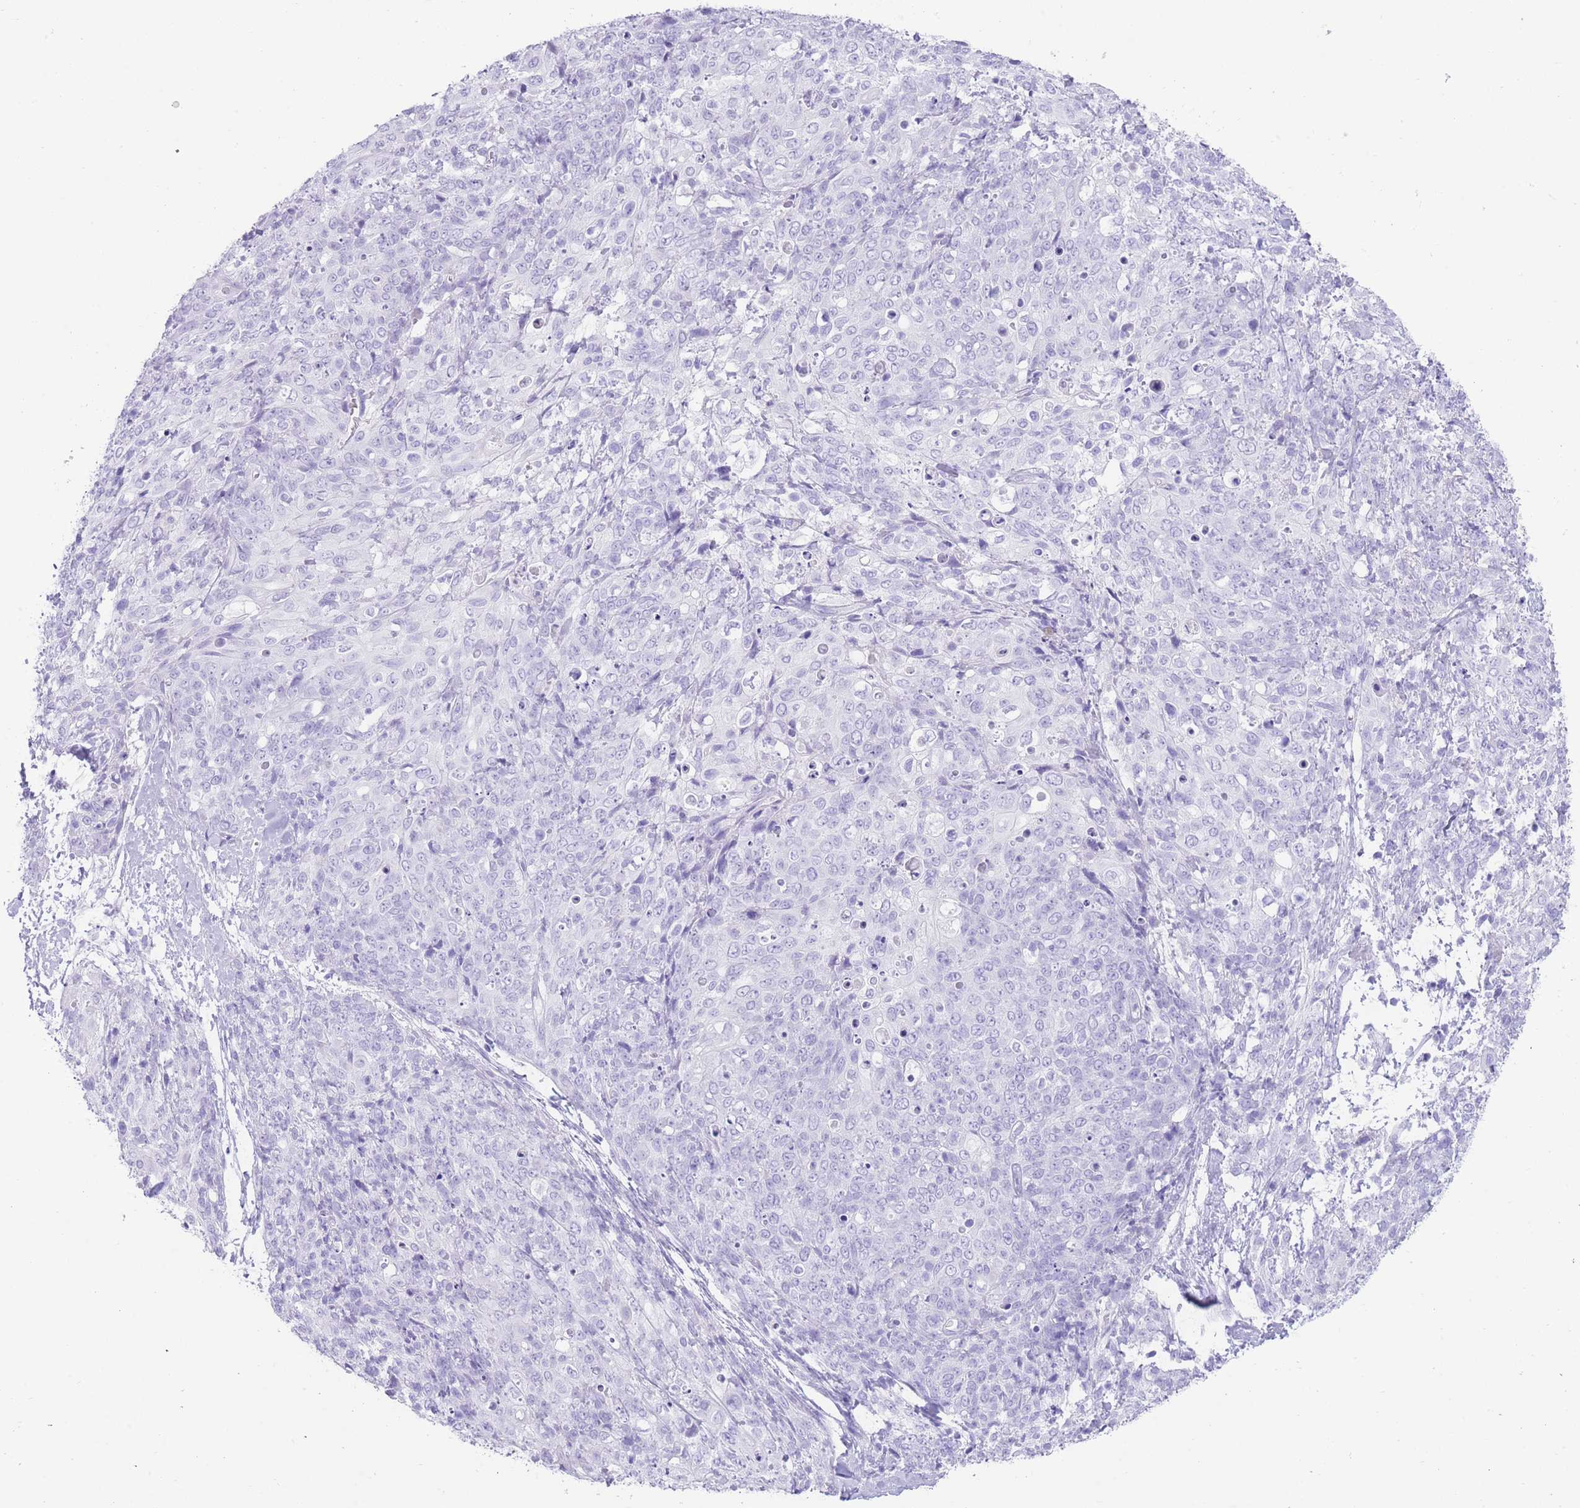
{"staining": {"intensity": "negative", "quantity": "none", "location": "none"}, "tissue": "skin cancer", "cell_type": "Tumor cells", "image_type": "cancer", "snomed": [{"axis": "morphology", "description": "Squamous cell carcinoma, NOS"}, {"axis": "topography", "description": "Skin"}, {"axis": "topography", "description": "Vulva"}], "caption": "An image of squamous cell carcinoma (skin) stained for a protein displays no brown staining in tumor cells.", "gene": "ELOA2", "patient": {"sex": "female", "age": 85}}